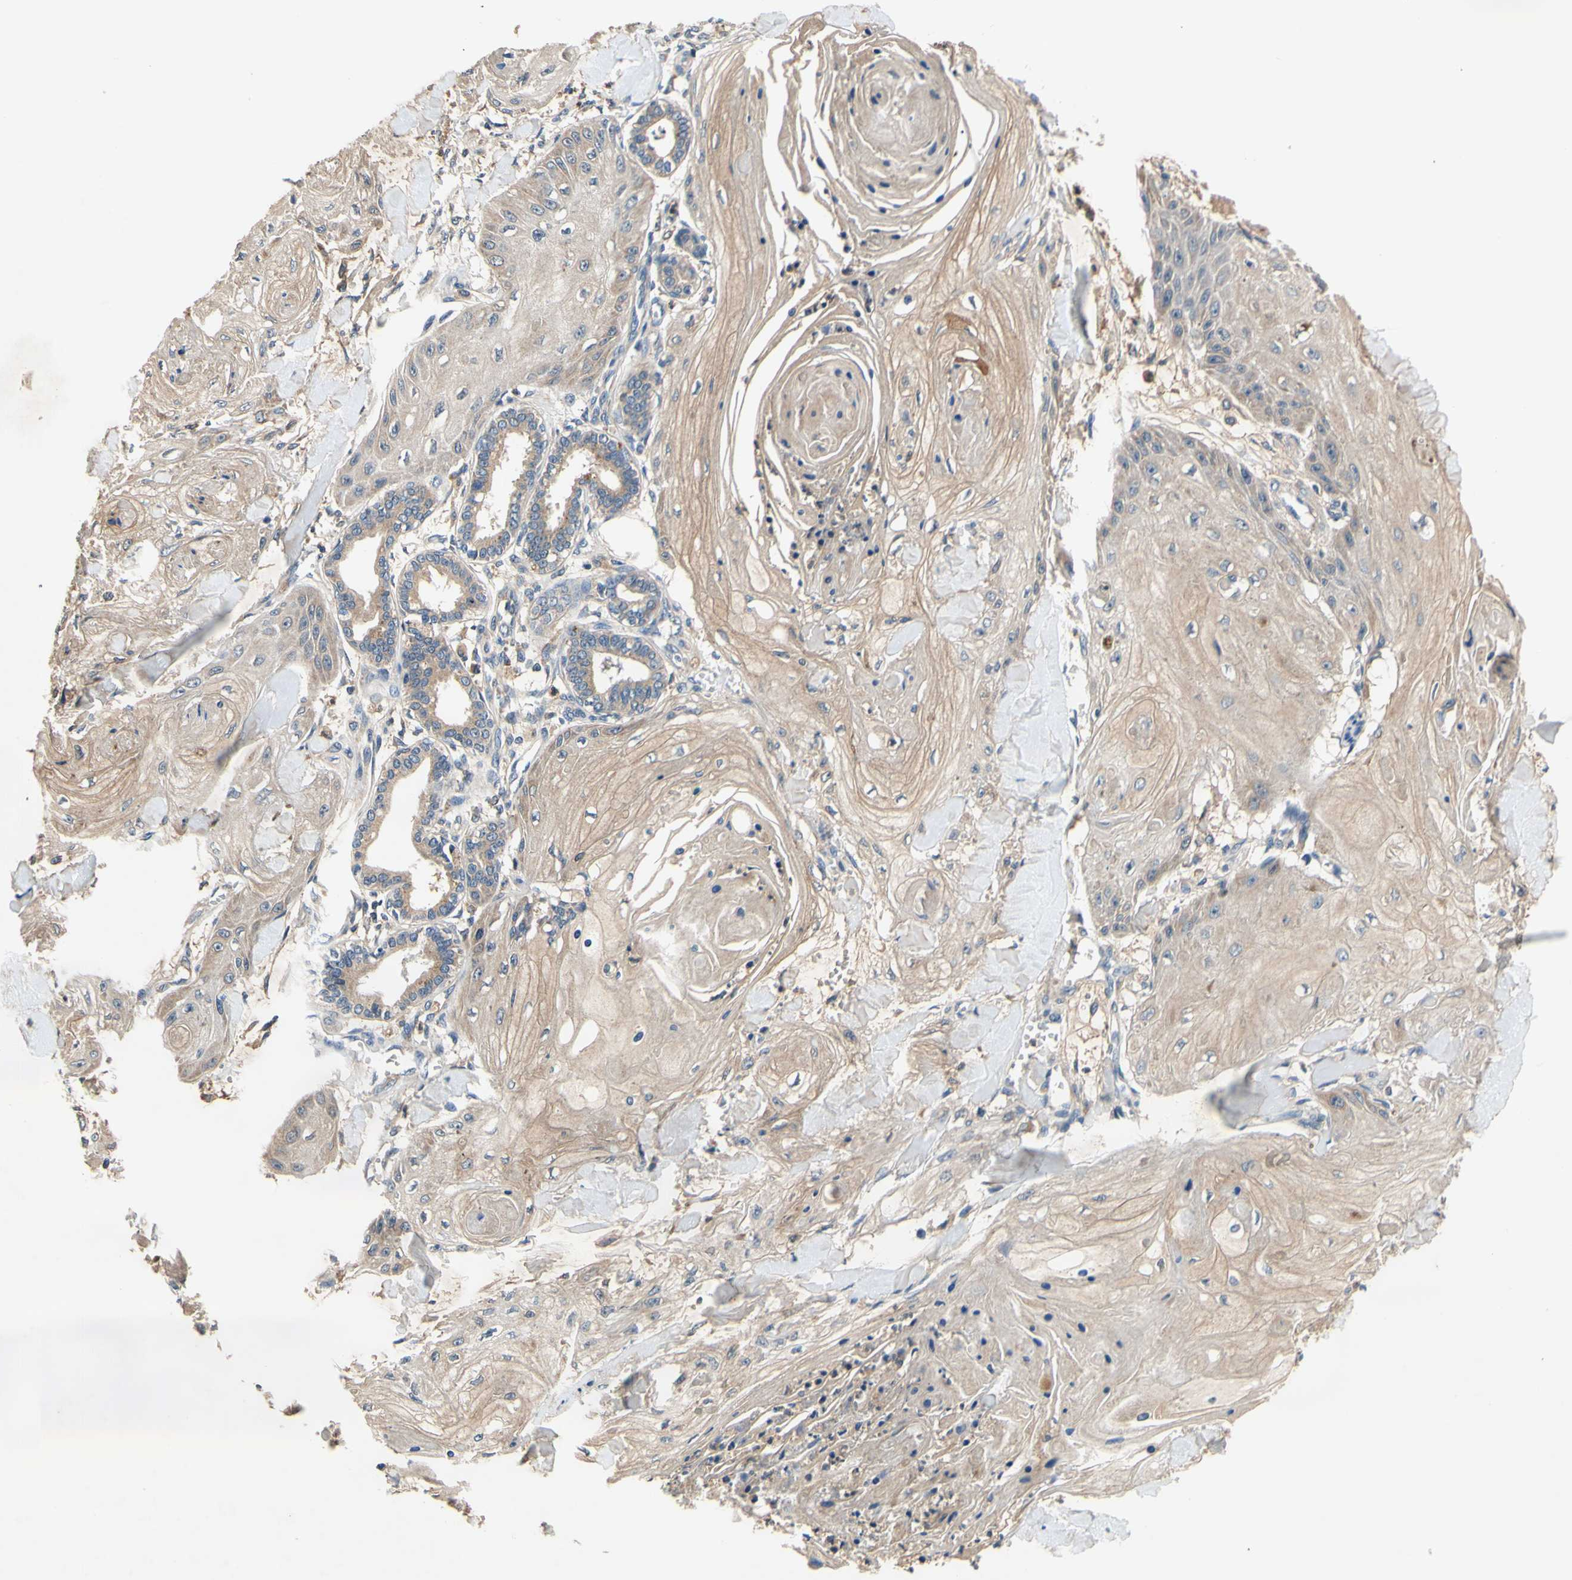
{"staining": {"intensity": "weak", "quantity": "25%-75%", "location": "cytoplasmic/membranous"}, "tissue": "skin cancer", "cell_type": "Tumor cells", "image_type": "cancer", "snomed": [{"axis": "morphology", "description": "Squamous cell carcinoma, NOS"}, {"axis": "topography", "description": "Skin"}], "caption": "A low amount of weak cytoplasmic/membranous positivity is identified in about 25%-75% of tumor cells in skin cancer (squamous cell carcinoma) tissue.", "gene": "PLA2G4A", "patient": {"sex": "male", "age": 74}}